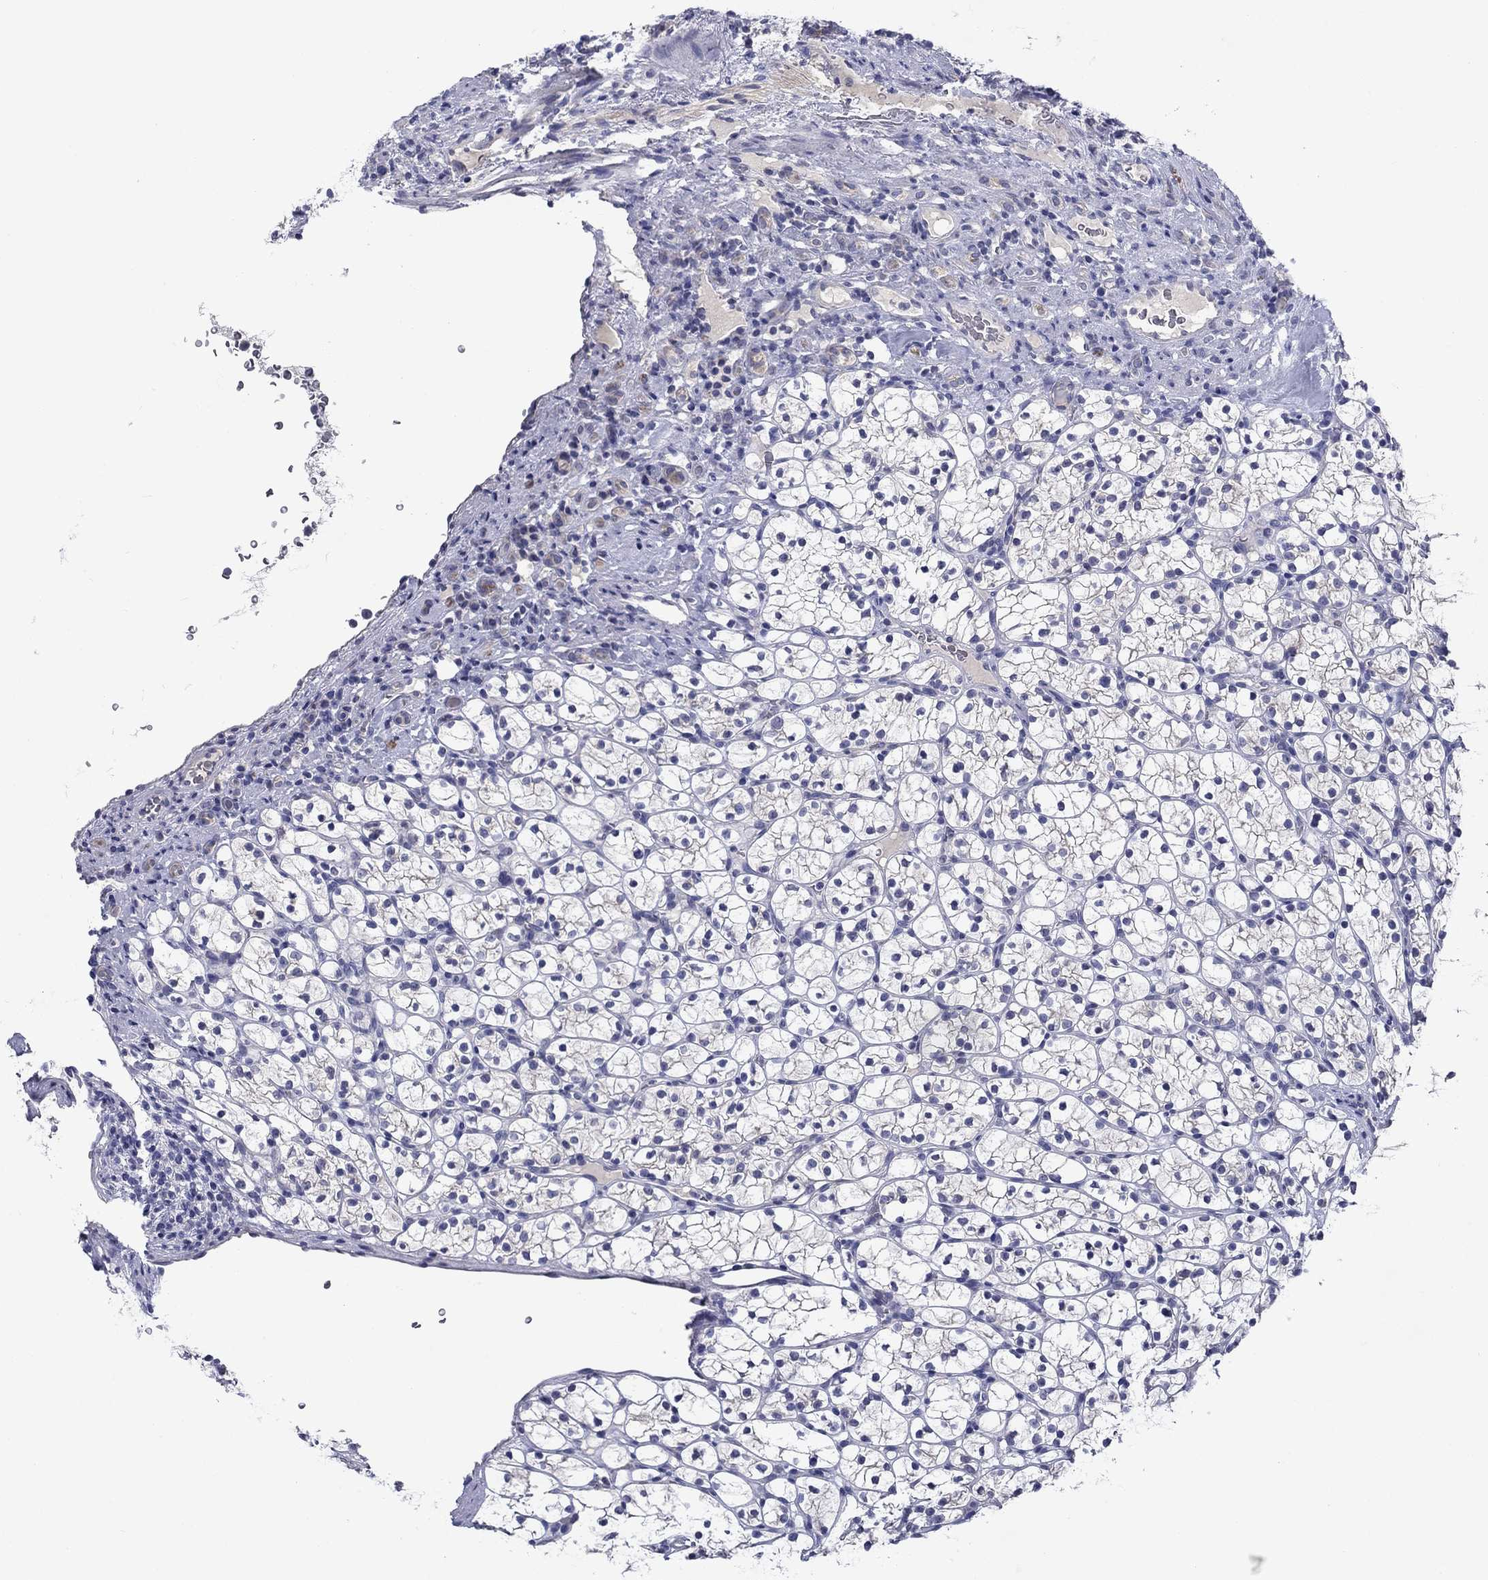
{"staining": {"intensity": "negative", "quantity": "none", "location": "none"}, "tissue": "renal cancer", "cell_type": "Tumor cells", "image_type": "cancer", "snomed": [{"axis": "morphology", "description": "Adenocarcinoma, NOS"}, {"axis": "topography", "description": "Kidney"}], "caption": "The micrograph shows no significant staining in tumor cells of renal adenocarcinoma.", "gene": "SPATA7", "patient": {"sex": "female", "age": 89}}